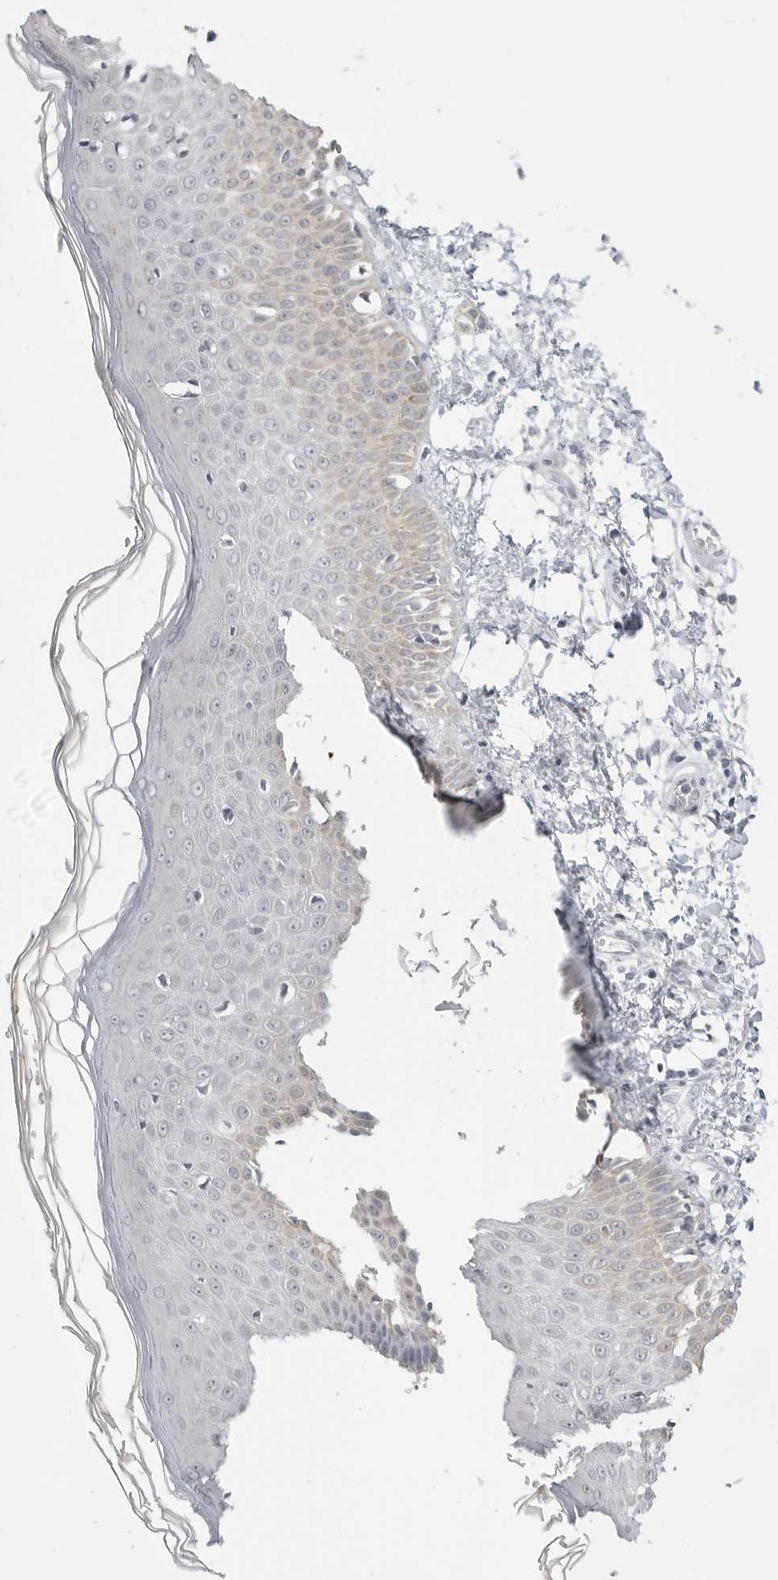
{"staining": {"intensity": "negative", "quantity": "none", "location": "none"}, "tissue": "skin", "cell_type": "Fibroblasts", "image_type": "normal", "snomed": [{"axis": "morphology", "description": "Normal tissue, NOS"}, {"axis": "morphology", "description": "Inflammation, NOS"}, {"axis": "topography", "description": "Skin"}], "caption": "Histopathology image shows no significant protein expression in fibroblasts of normal skin. Nuclei are stained in blue.", "gene": "HMGCS2", "patient": {"sex": "female", "age": 44}}